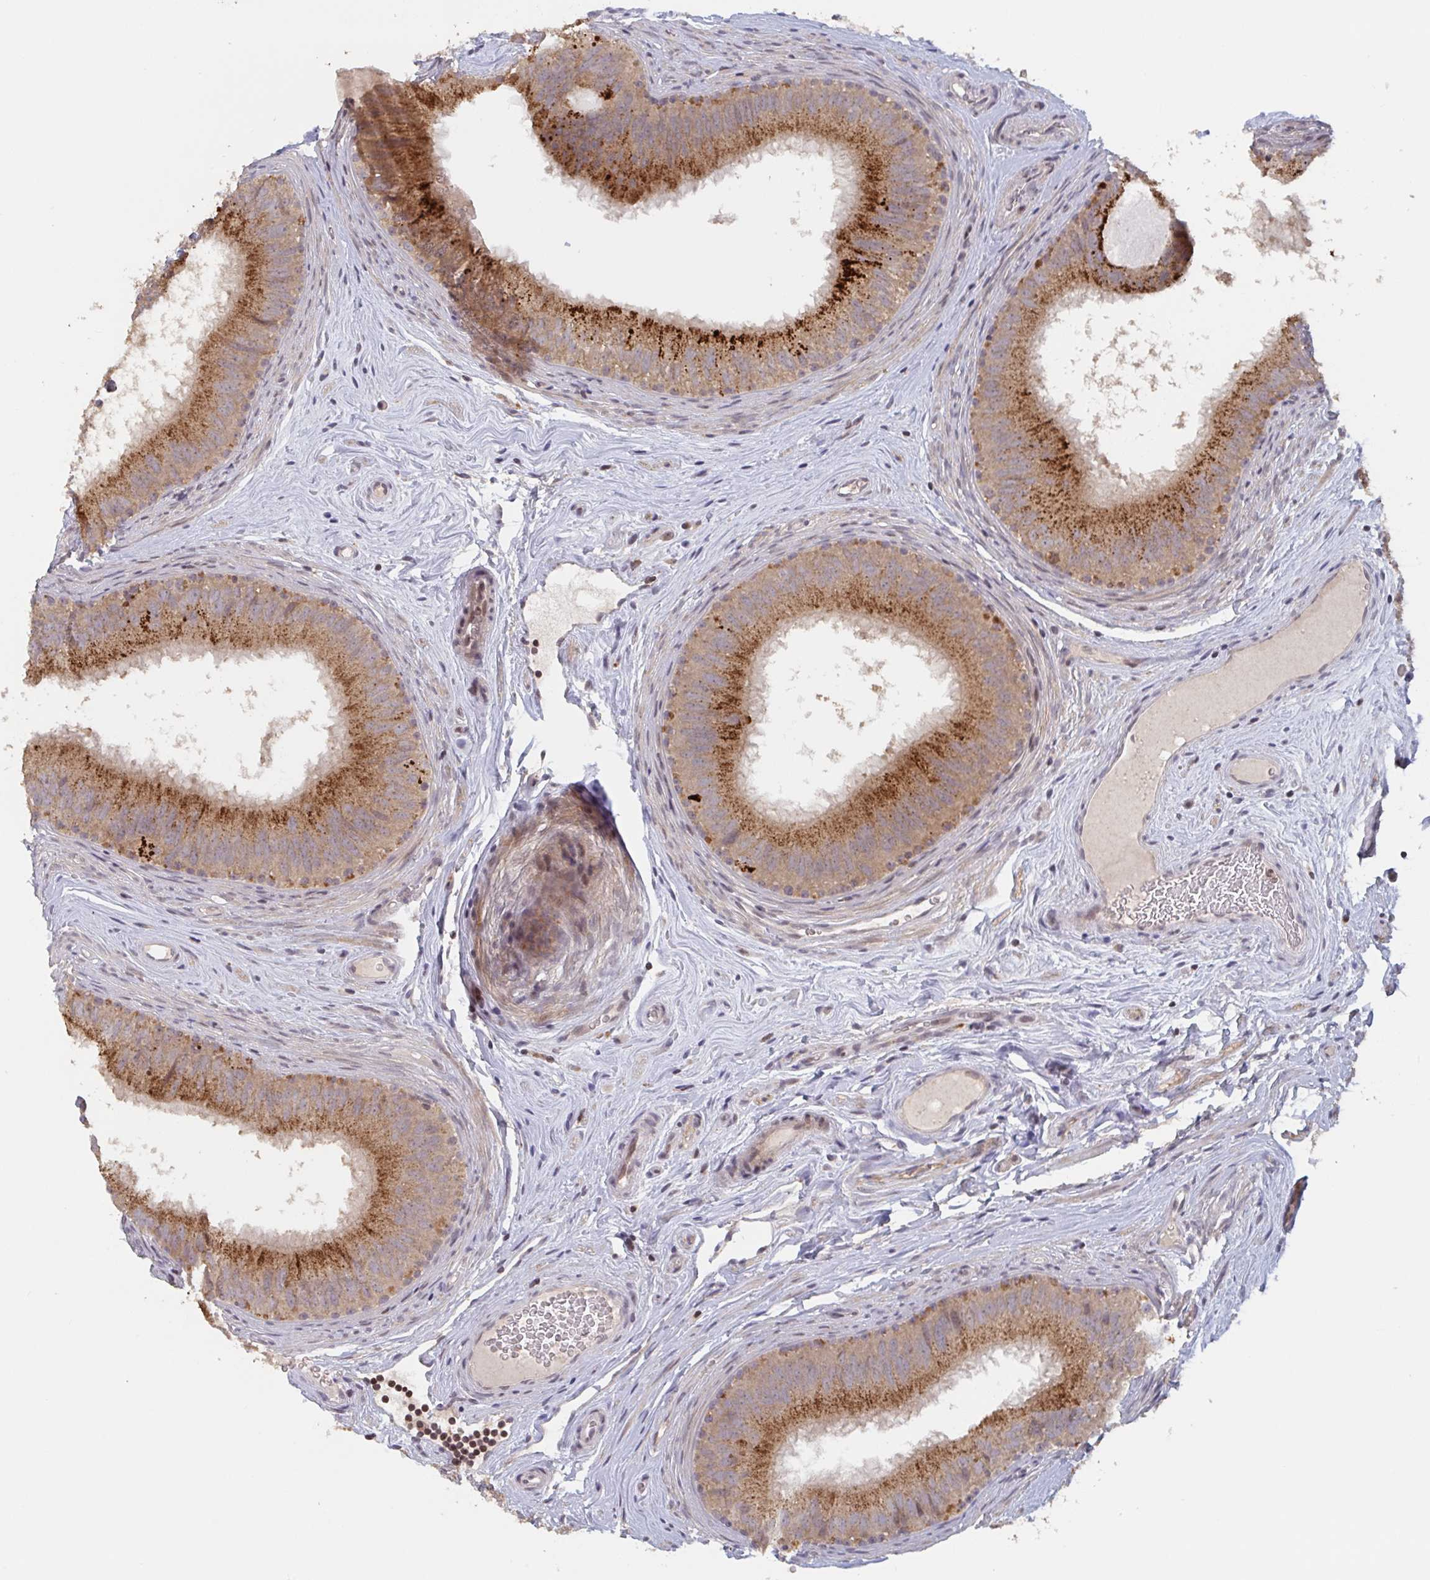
{"staining": {"intensity": "strong", "quantity": ">75%", "location": "cytoplasmic/membranous"}, "tissue": "epididymis", "cell_type": "Glandular cells", "image_type": "normal", "snomed": [{"axis": "morphology", "description": "Normal tissue, NOS"}, {"axis": "topography", "description": "Epididymis"}], "caption": "Normal epididymis was stained to show a protein in brown. There is high levels of strong cytoplasmic/membranous staining in approximately >75% of glandular cells. (IHC, brightfield microscopy, high magnification).", "gene": "DCST1", "patient": {"sex": "male", "age": 44}}